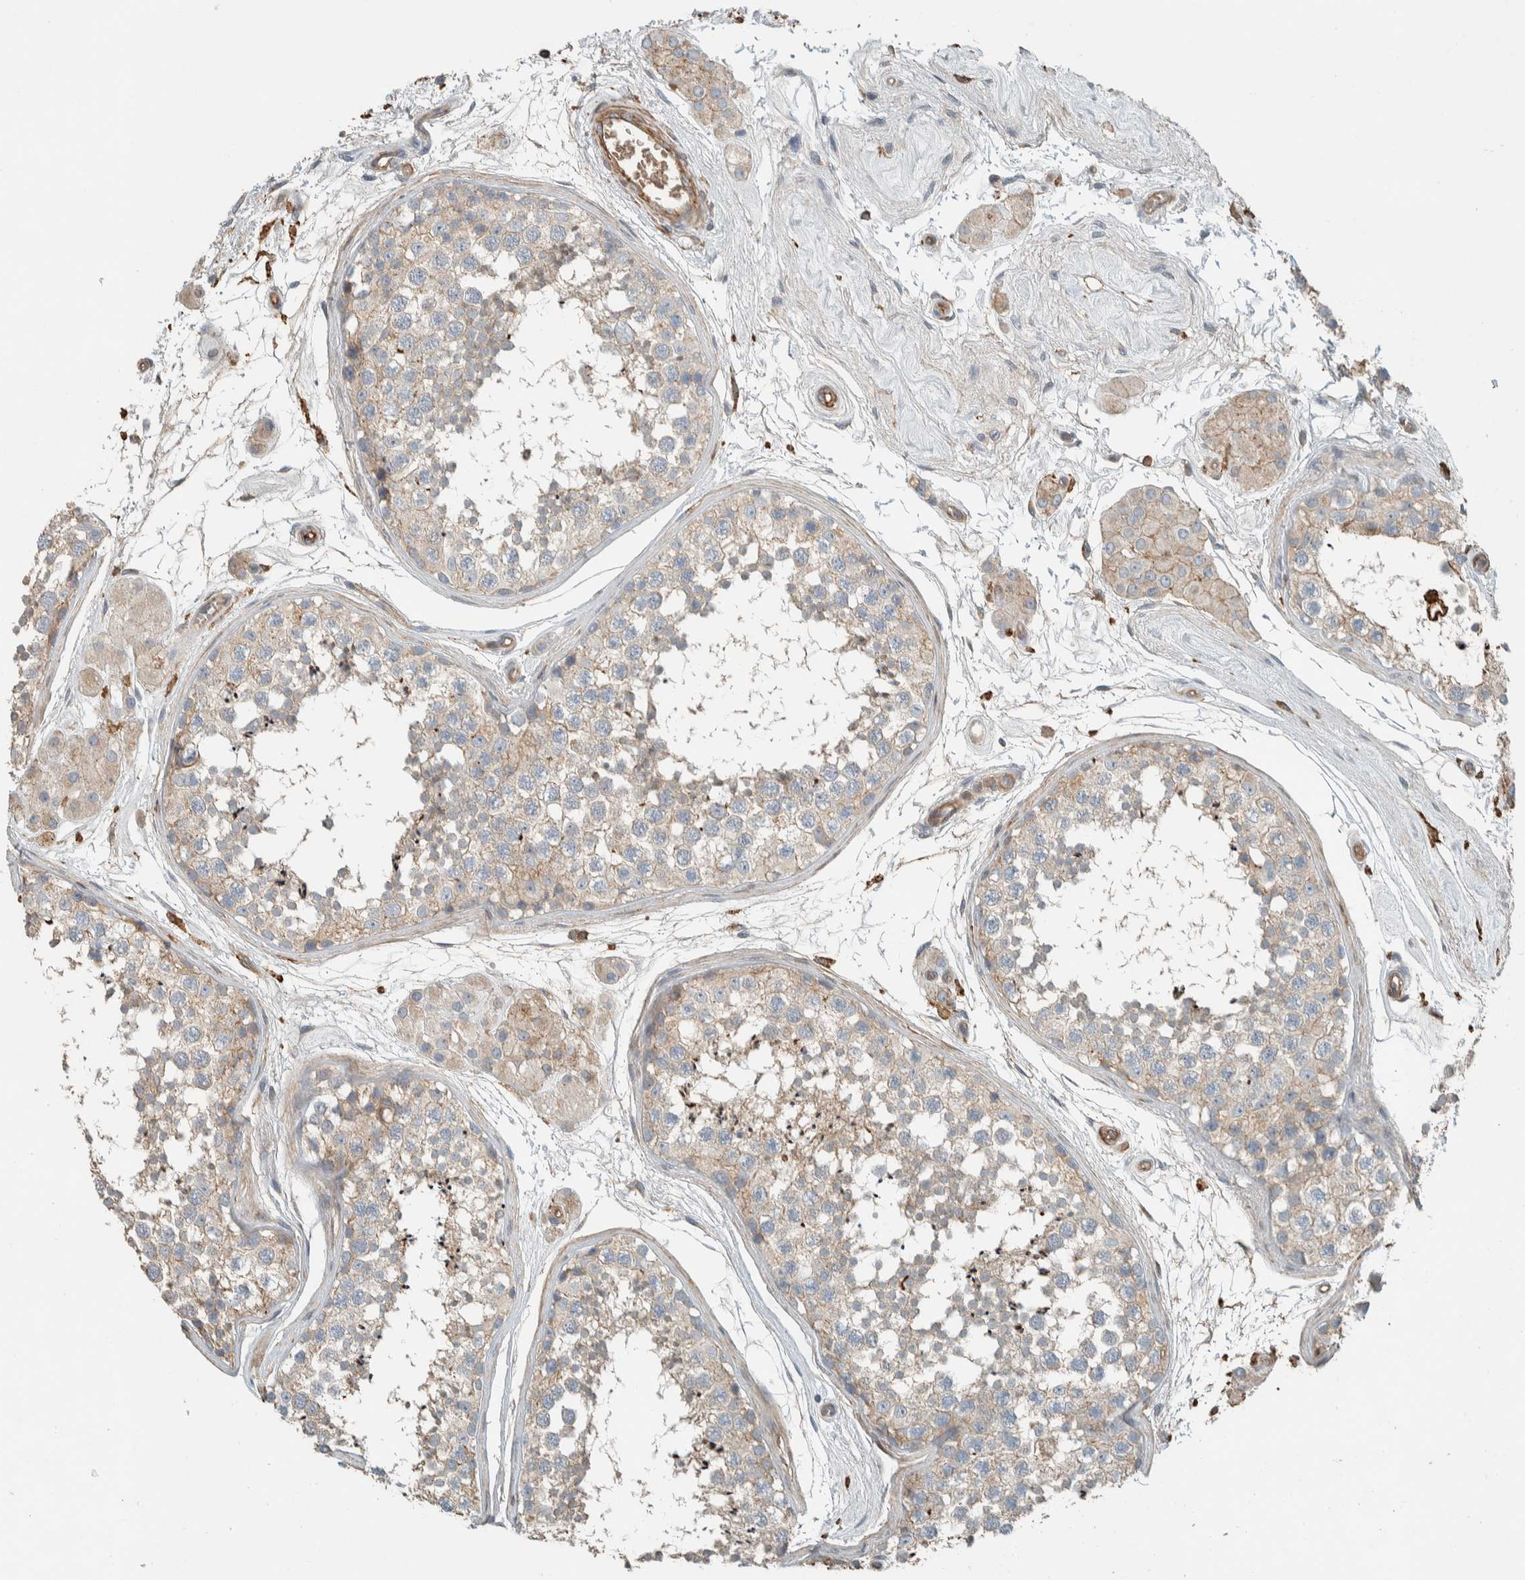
{"staining": {"intensity": "weak", "quantity": "<25%", "location": "cytoplasmic/membranous"}, "tissue": "testis", "cell_type": "Cells in seminiferous ducts", "image_type": "normal", "snomed": [{"axis": "morphology", "description": "Normal tissue, NOS"}, {"axis": "topography", "description": "Testis"}], "caption": "Histopathology image shows no significant protein expression in cells in seminiferous ducts of benign testis. The staining is performed using DAB (3,3'-diaminobenzidine) brown chromogen with nuclei counter-stained in using hematoxylin.", "gene": "CTBP2", "patient": {"sex": "male", "age": 56}}